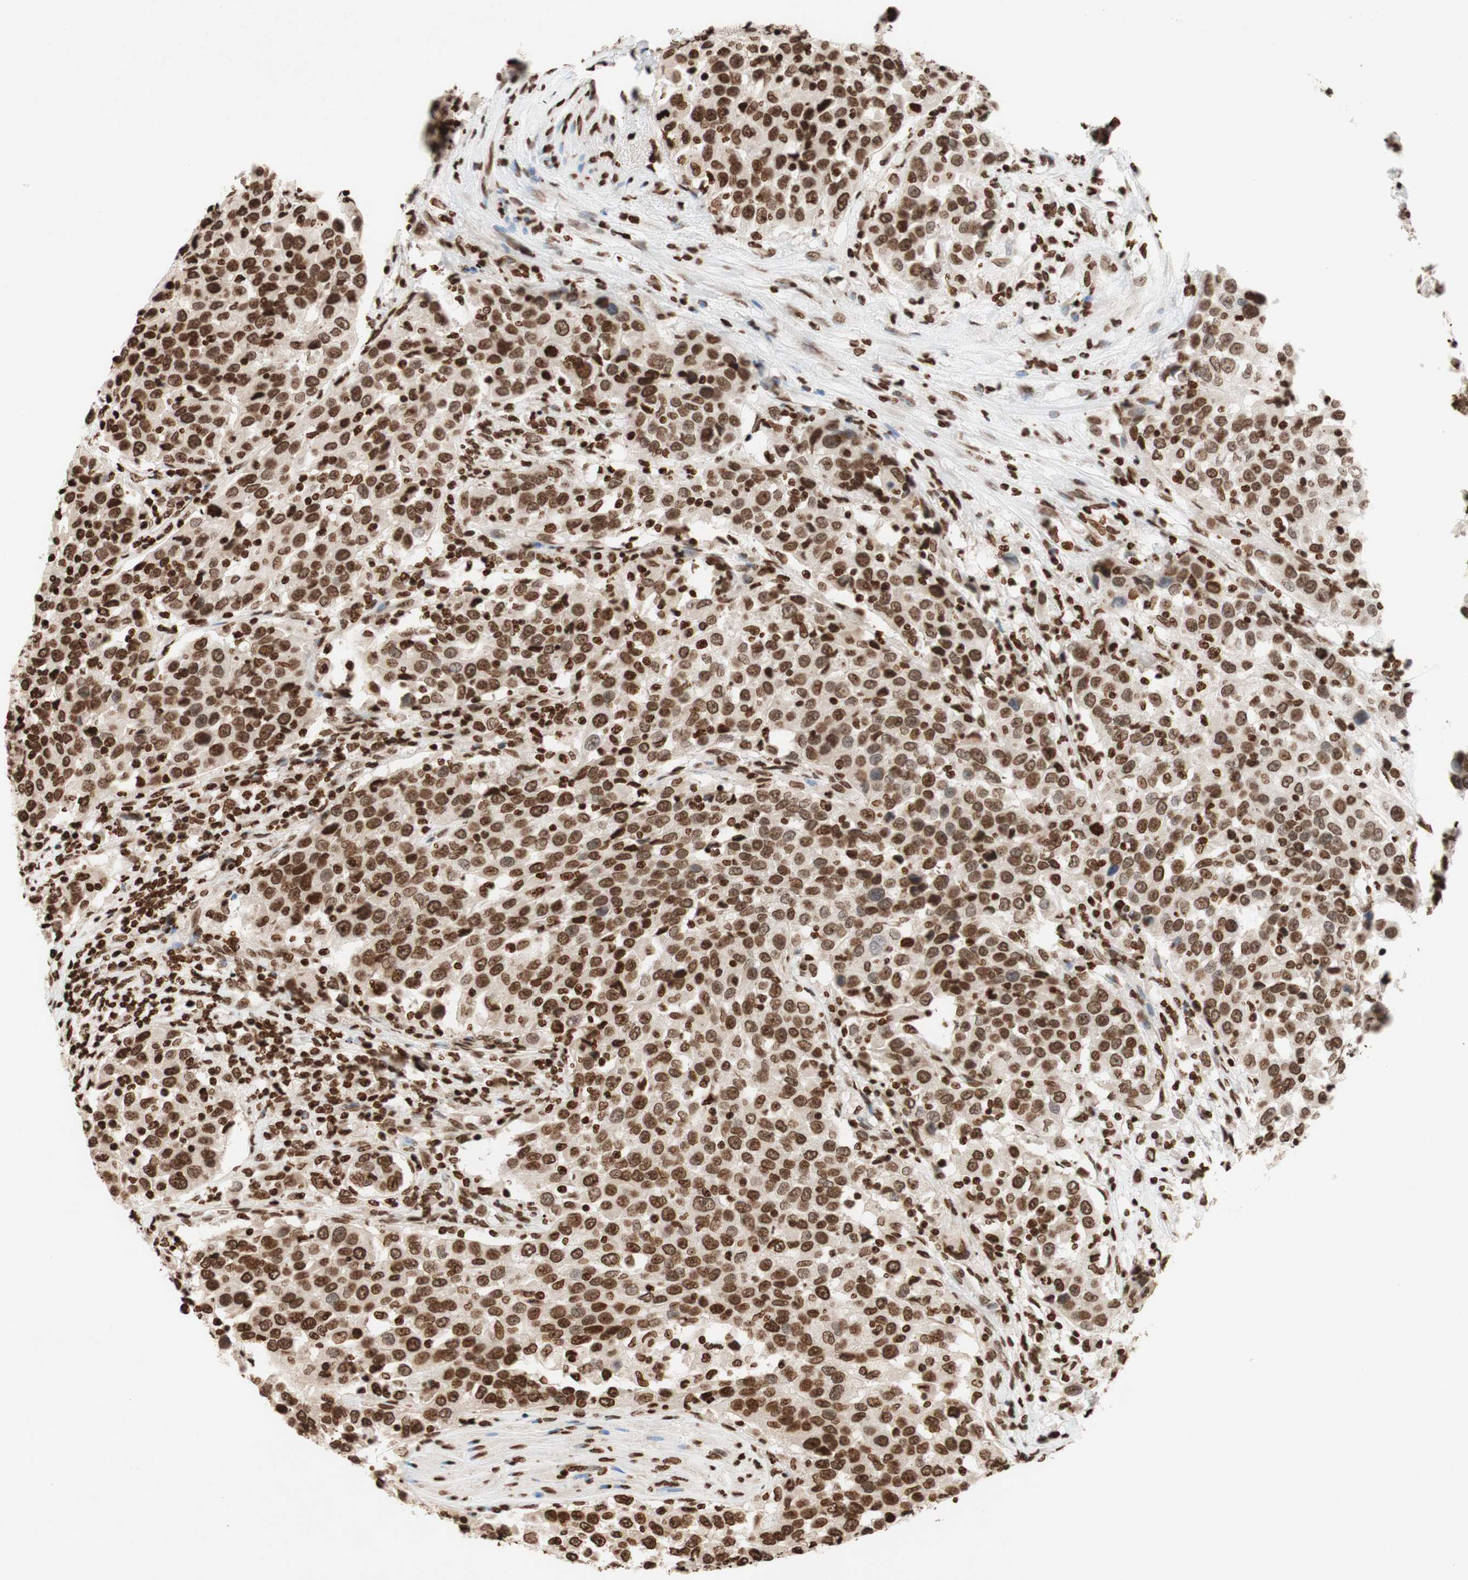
{"staining": {"intensity": "moderate", "quantity": ">75%", "location": "nuclear"}, "tissue": "urothelial cancer", "cell_type": "Tumor cells", "image_type": "cancer", "snomed": [{"axis": "morphology", "description": "Urothelial carcinoma, High grade"}, {"axis": "topography", "description": "Urinary bladder"}], "caption": "The histopathology image reveals immunohistochemical staining of urothelial carcinoma (high-grade). There is moderate nuclear staining is seen in approximately >75% of tumor cells.", "gene": "NCOA3", "patient": {"sex": "female", "age": 80}}